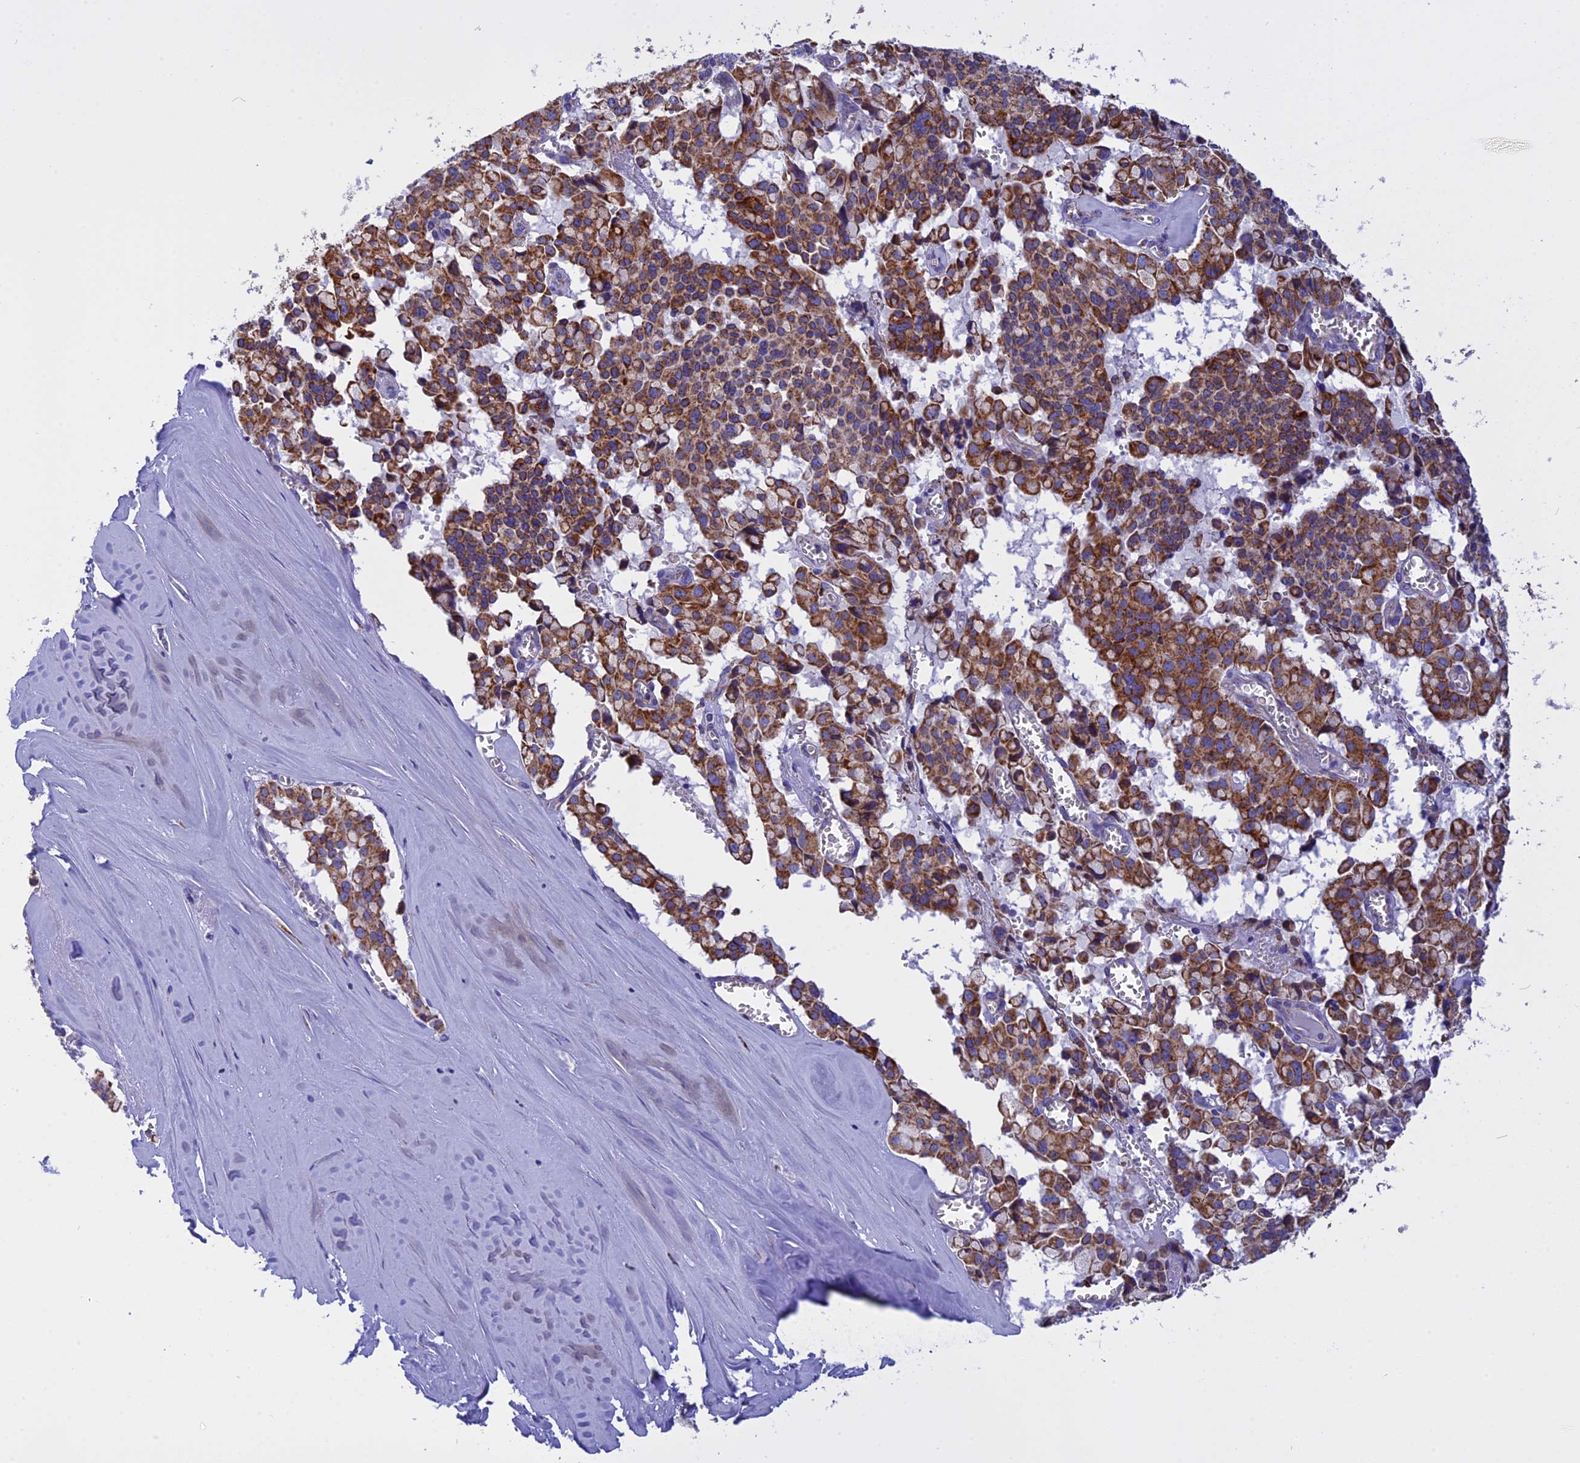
{"staining": {"intensity": "strong", "quantity": ">75%", "location": "cytoplasmic/membranous"}, "tissue": "pancreatic cancer", "cell_type": "Tumor cells", "image_type": "cancer", "snomed": [{"axis": "morphology", "description": "Adenocarcinoma, NOS"}, {"axis": "topography", "description": "Pancreas"}], "caption": "A micrograph of human pancreatic adenocarcinoma stained for a protein reveals strong cytoplasmic/membranous brown staining in tumor cells.", "gene": "VDAC2", "patient": {"sex": "male", "age": 65}}